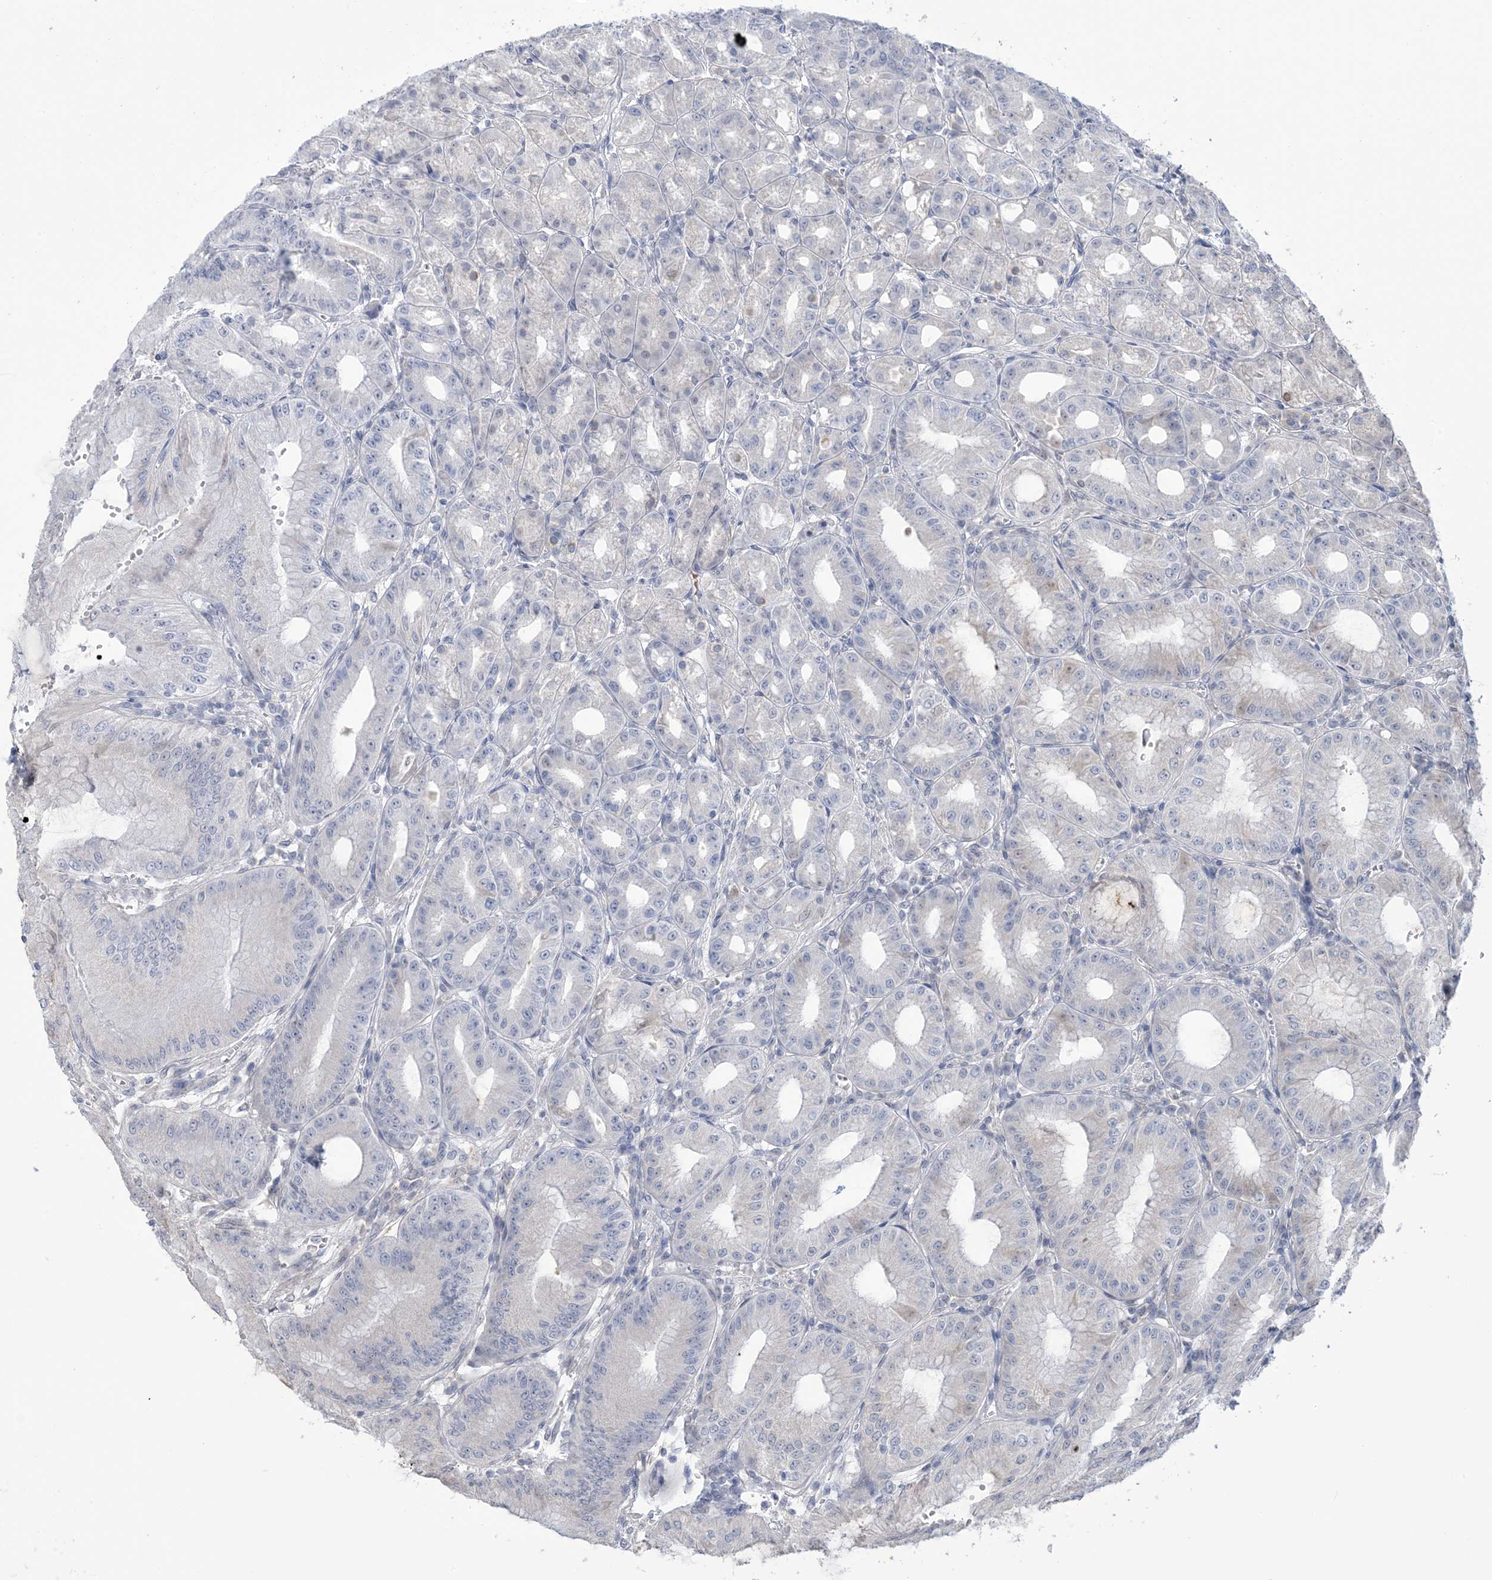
{"staining": {"intensity": "negative", "quantity": "none", "location": "none"}, "tissue": "stomach", "cell_type": "Glandular cells", "image_type": "normal", "snomed": [{"axis": "morphology", "description": "Normal tissue, NOS"}, {"axis": "topography", "description": "Stomach, lower"}], "caption": "Immunohistochemistry image of normal stomach: human stomach stained with DAB shows no significant protein positivity in glandular cells. (DAB (3,3'-diaminobenzidine) IHC, high magnification).", "gene": "TTYH1", "patient": {"sex": "male", "age": 71}}